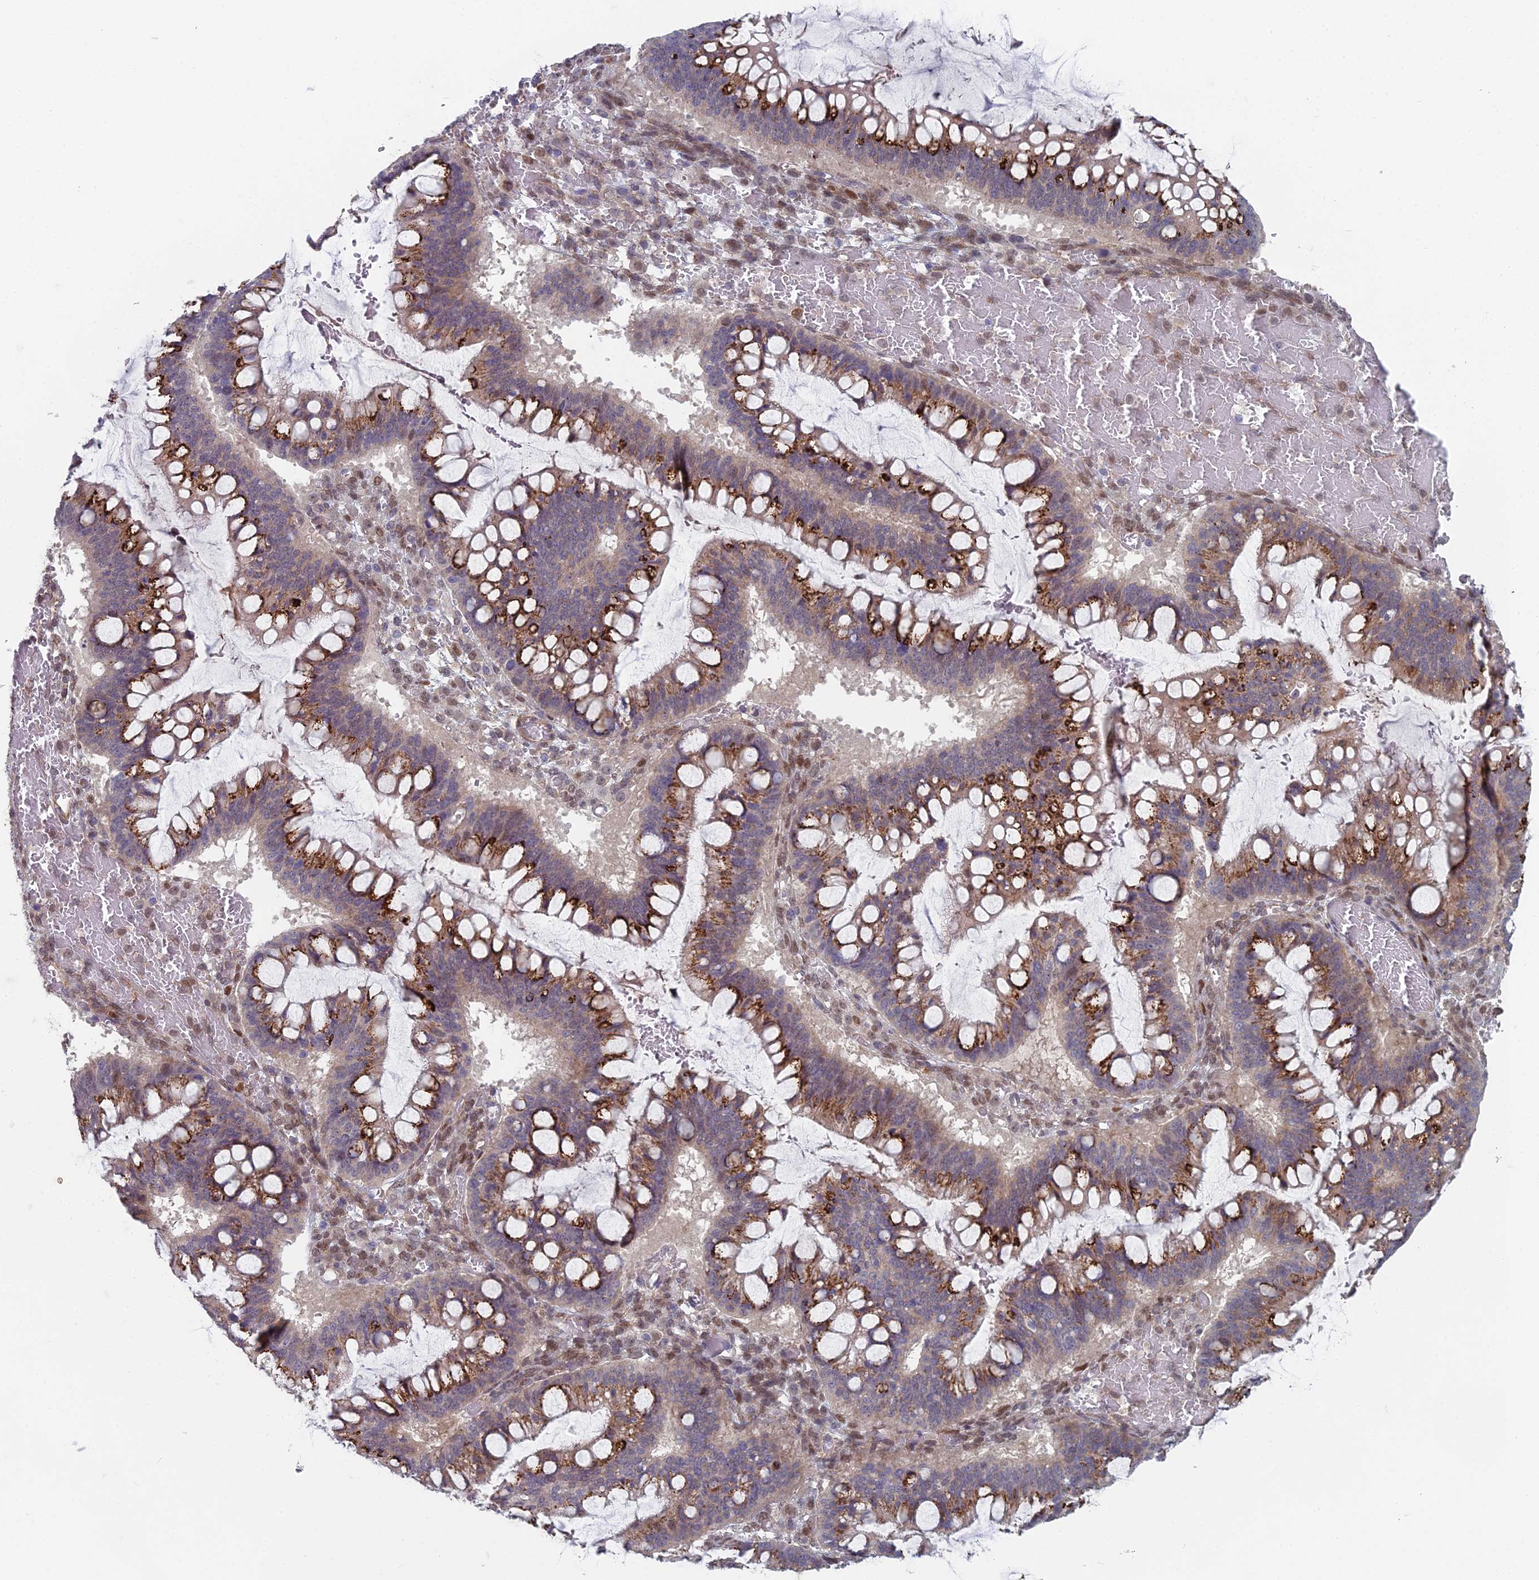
{"staining": {"intensity": "strong", "quantity": ">75%", "location": "cytoplasmic/membranous"}, "tissue": "ovarian cancer", "cell_type": "Tumor cells", "image_type": "cancer", "snomed": [{"axis": "morphology", "description": "Cystadenocarcinoma, mucinous, NOS"}, {"axis": "topography", "description": "Ovary"}], "caption": "Protein expression analysis of human ovarian cancer (mucinous cystadenocarcinoma) reveals strong cytoplasmic/membranous positivity in about >75% of tumor cells.", "gene": "ZNF626", "patient": {"sex": "female", "age": 73}}